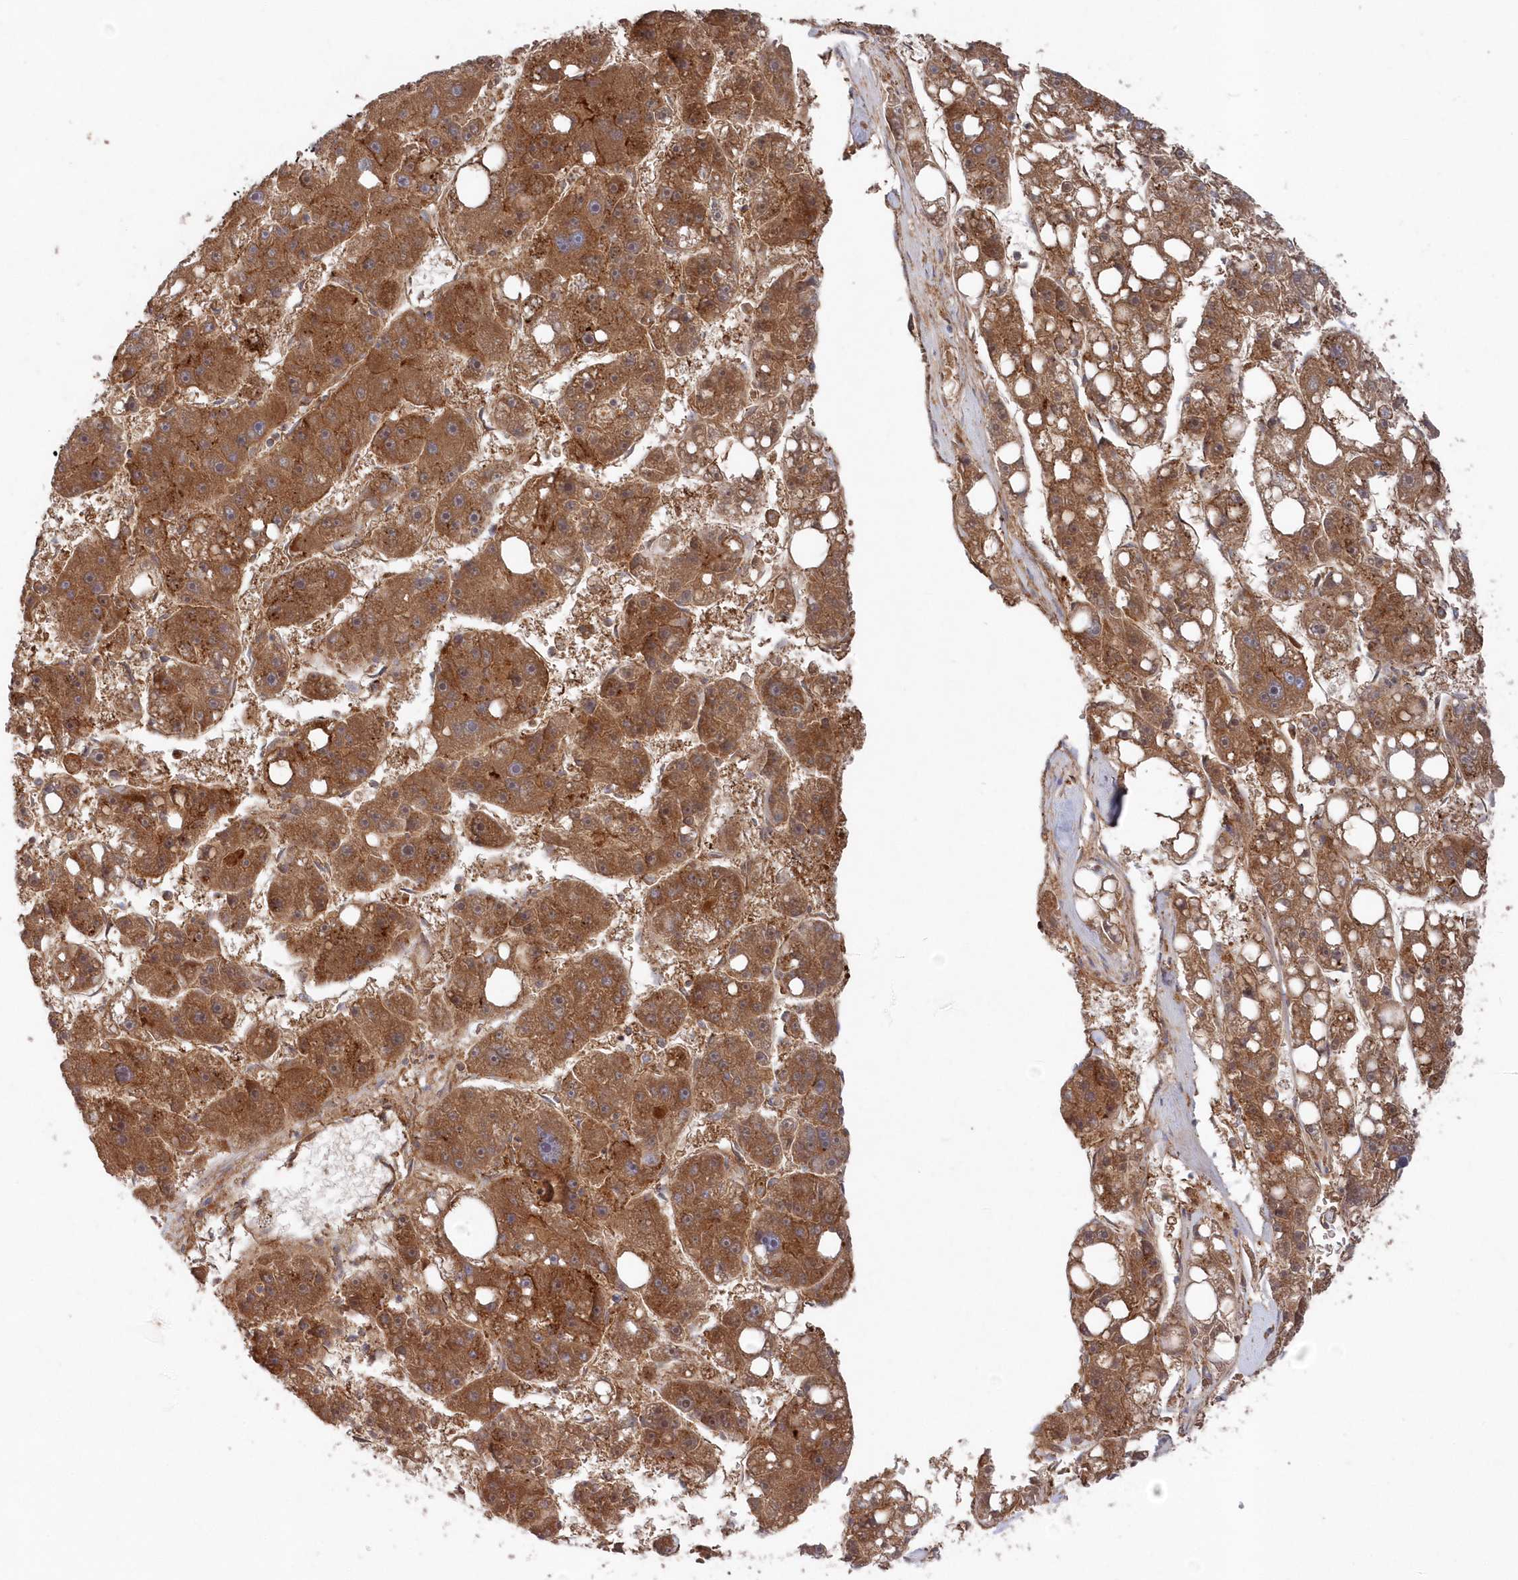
{"staining": {"intensity": "moderate", "quantity": ">75%", "location": "cytoplasmic/membranous"}, "tissue": "liver cancer", "cell_type": "Tumor cells", "image_type": "cancer", "snomed": [{"axis": "morphology", "description": "Carcinoma, Hepatocellular, NOS"}, {"axis": "topography", "description": "Liver"}], "caption": "A brown stain labels moderate cytoplasmic/membranous positivity of a protein in liver cancer (hepatocellular carcinoma) tumor cells.", "gene": "ABHD14B", "patient": {"sex": "female", "age": 61}}